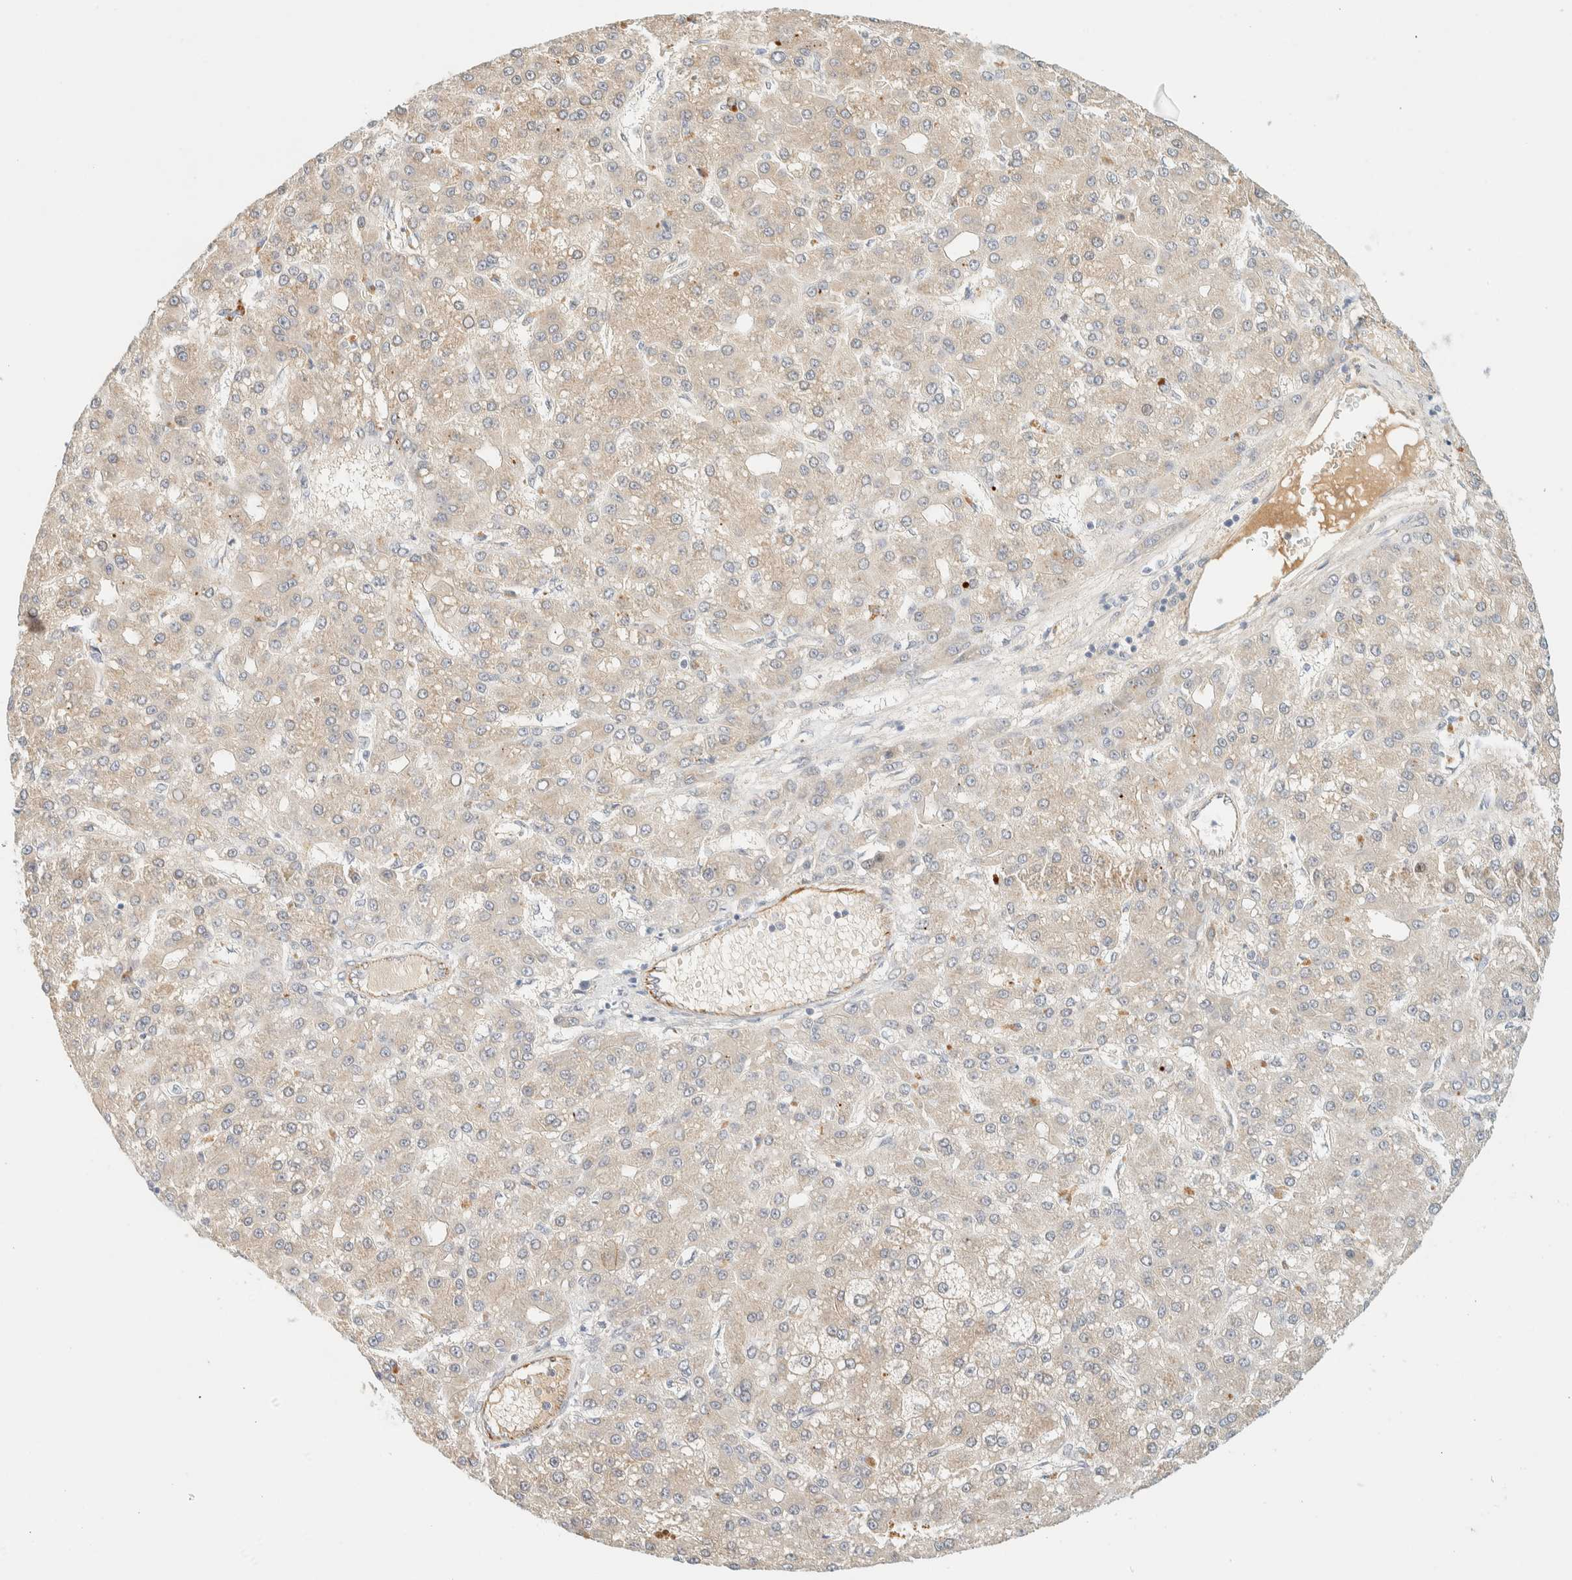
{"staining": {"intensity": "weak", "quantity": ">75%", "location": "cytoplasmic/membranous"}, "tissue": "liver cancer", "cell_type": "Tumor cells", "image_type": "cancer", "snomed": [{"axis": "morphology", "description": "Carcinoma, Hepatocellular, NOS"}, {"axis": "topography", "description": "Liver"}], "caption": "An immunohistochemistry photomicrograph of neoplastic tissue is shown. Protein staining in brown shows weak cytoplasmic/membranous positivity in liver cancer (hepatocellular carcinoma) within tumor cells. (Brightfield microscopy of DAB IHC at high magnification).", "gene": "FAT1", "patient": {"sex": "male", "age": 67}}